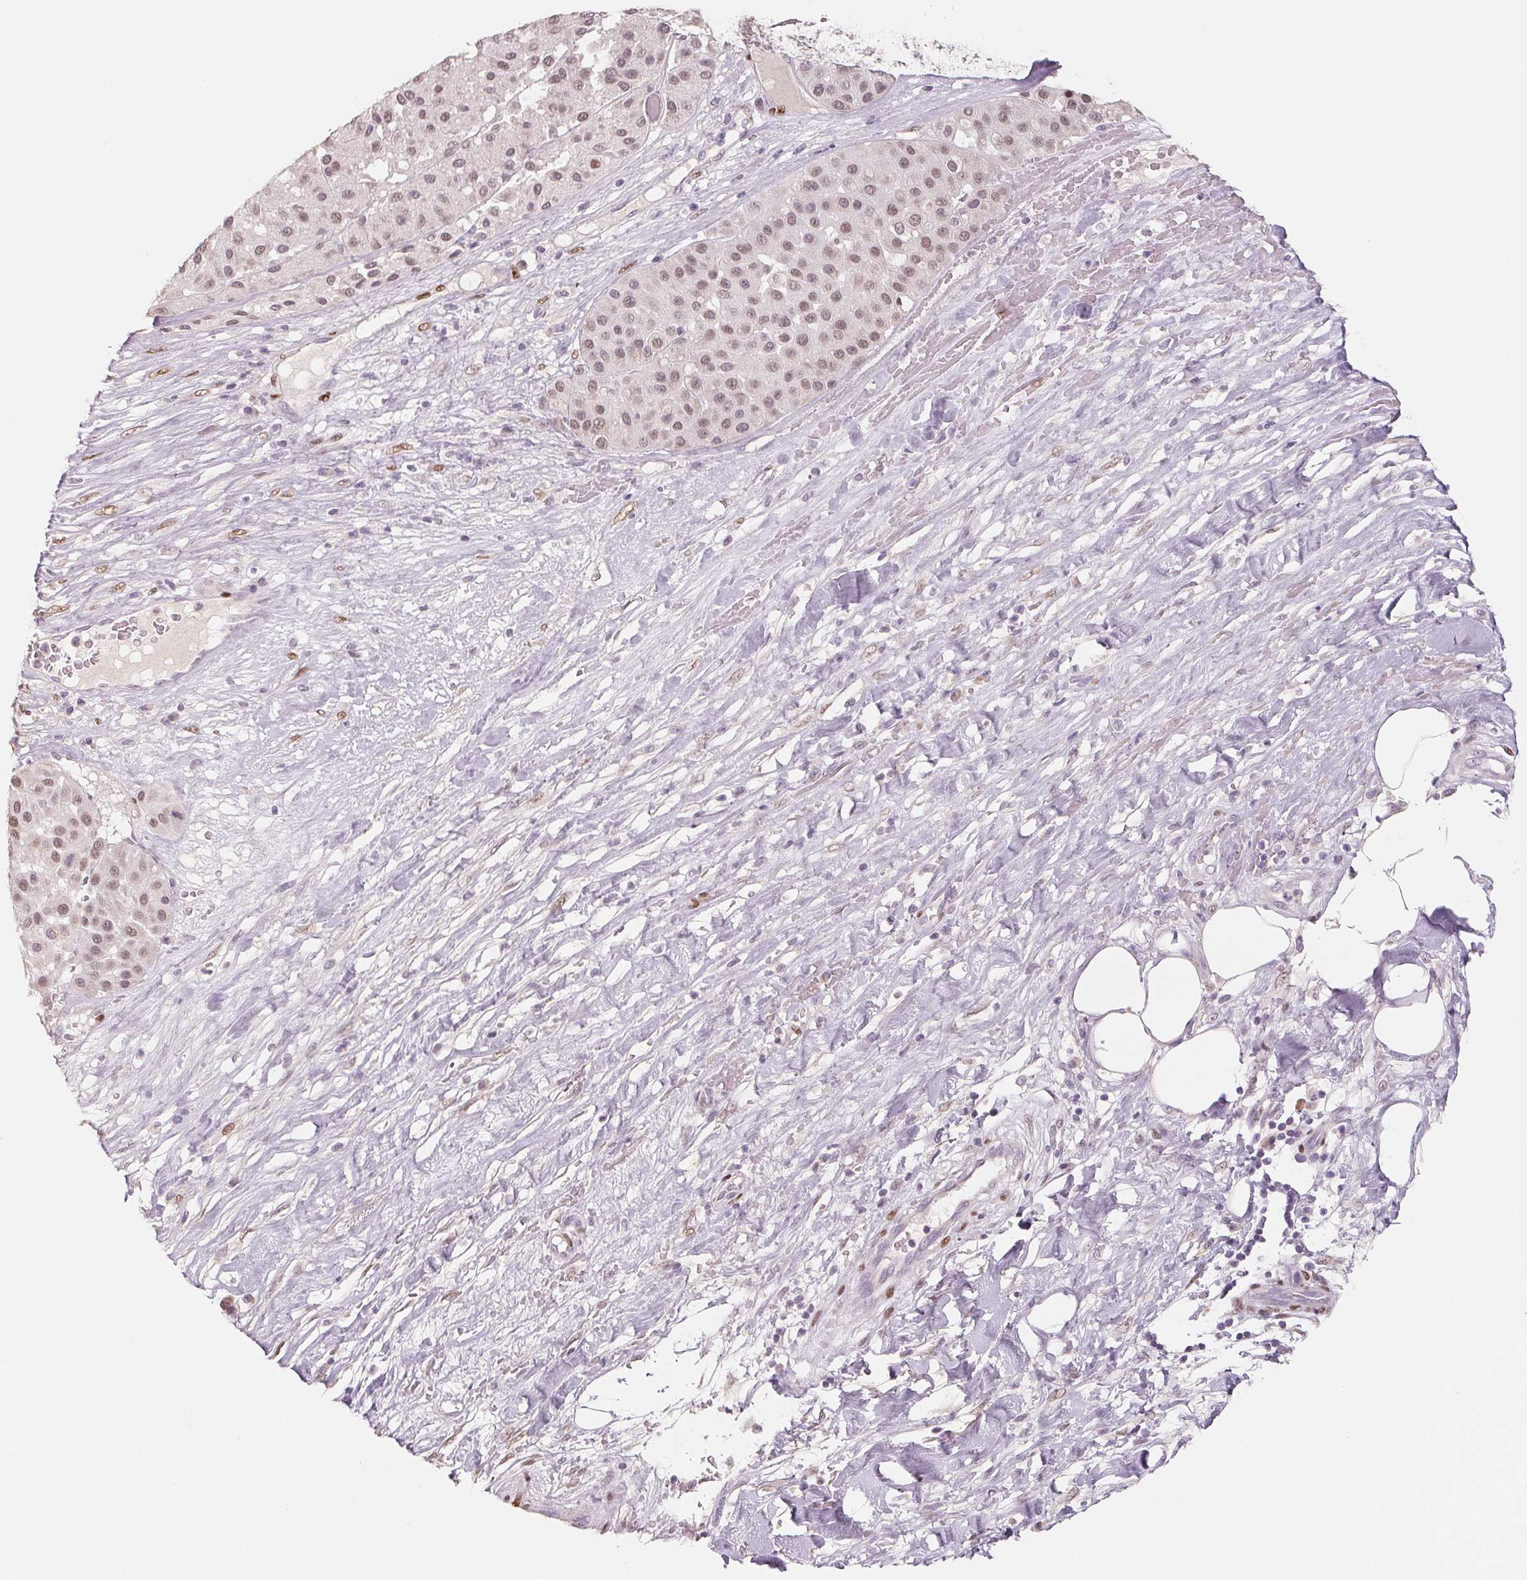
{"staining": {"intensity": "weak", "quantity": ">75%", "location": "nuclear"}, "tissue": "melanoma", "cell_type": "Tumor cells", "image_type": "cancer", "snomed": [{"axis": "morphology", "description": "Malignant melanoma, Metastatic site"}, {"axis": "topography", "description": "Smooth muscle"}], "caption": "Human malignant melanoma (metastatic site) stained with a protein marker shows weak staining in tumor cells.", "gene": "SMARCD3", "patient": {"sex": "male", "age": 41}}